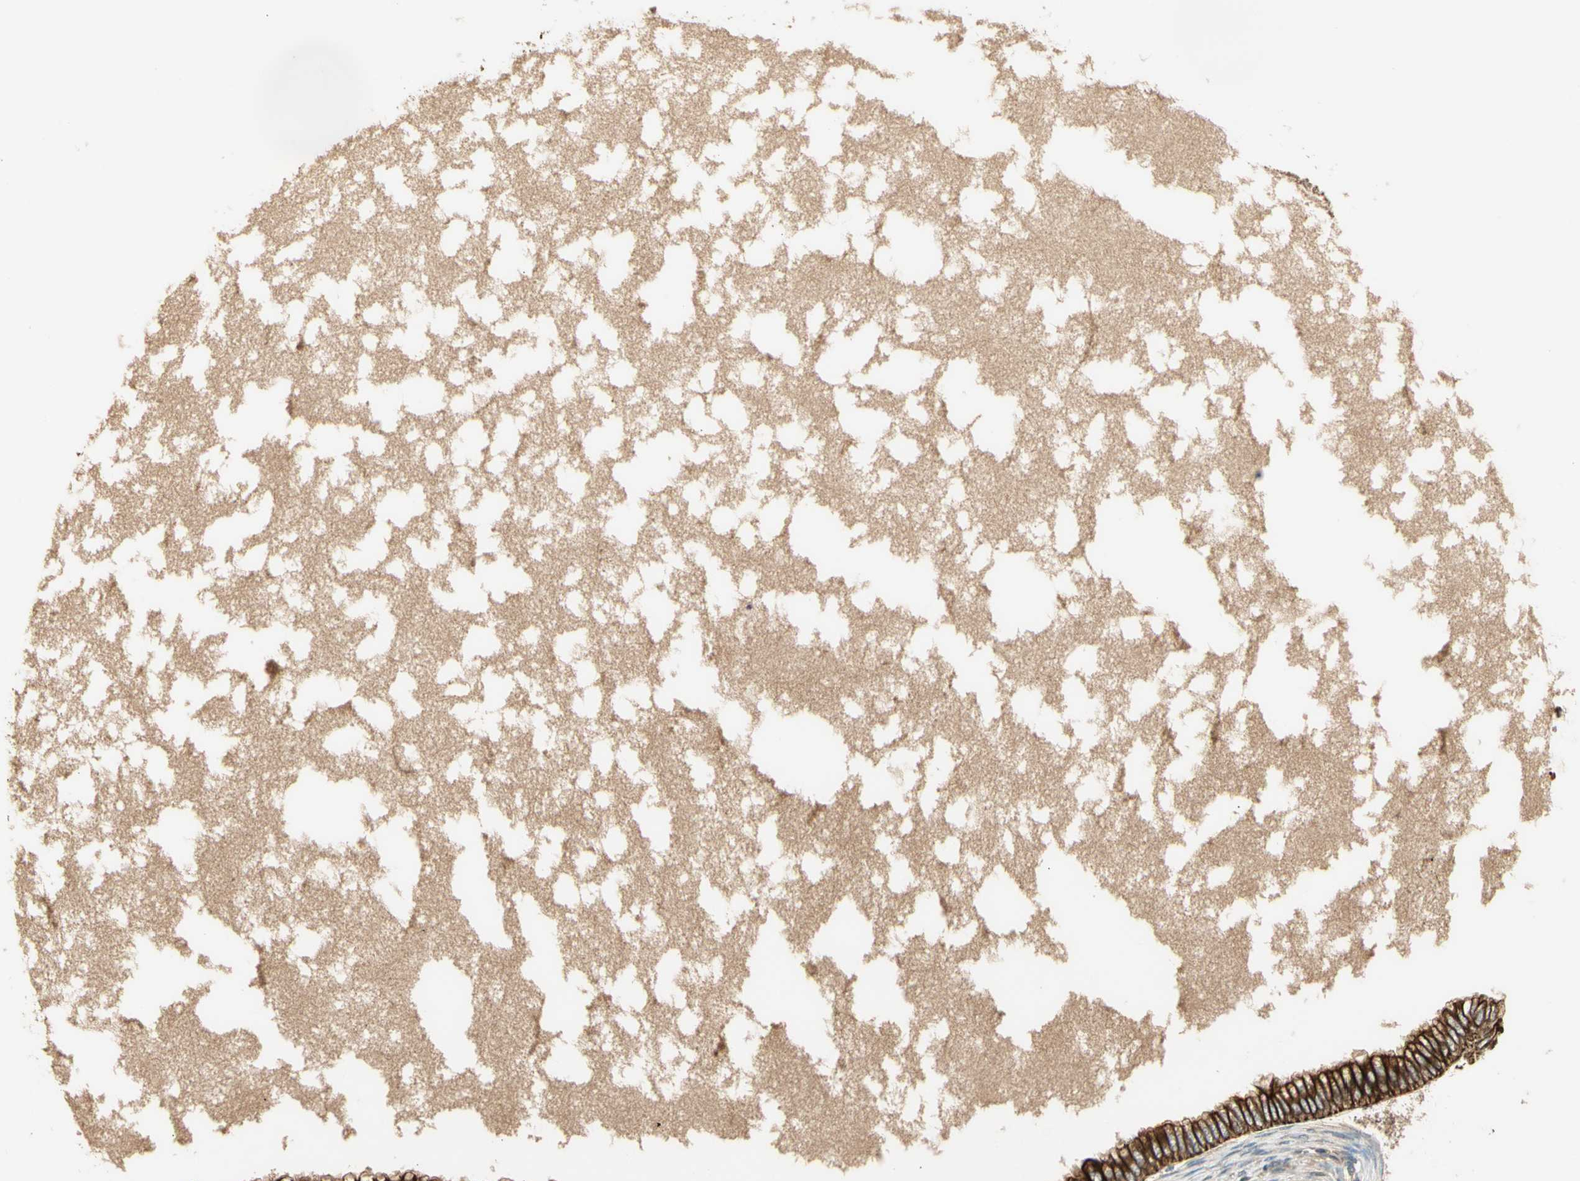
{"staining": {"intensity": "strong", "quantity": ">75%", "location": "cytoplasmic/membranous"}, "tissue": "ovarian cancer", "cell_type": "Tumor cells", "image_type": "cancer", "snomed": [{"axis": "morphology", "description": "Cystadenocarcinoma, mucinous, NOS"}, {"axis": "topography", "description": "Ovary"}], "caption": "Brown immunohistochemical staining in ovarian mucinous cystadenocarcinoma exhibits strong cytoplasmic/membranous expression in about >75% of tumor cells. The staining was performed using DAB to visualize the protein expression in brown, while the nuclei were stained in blue with hematoxylin (Magnification: 20x).", "gene": "PFDN5", "patient": {"sex": "female", "age": 80}}